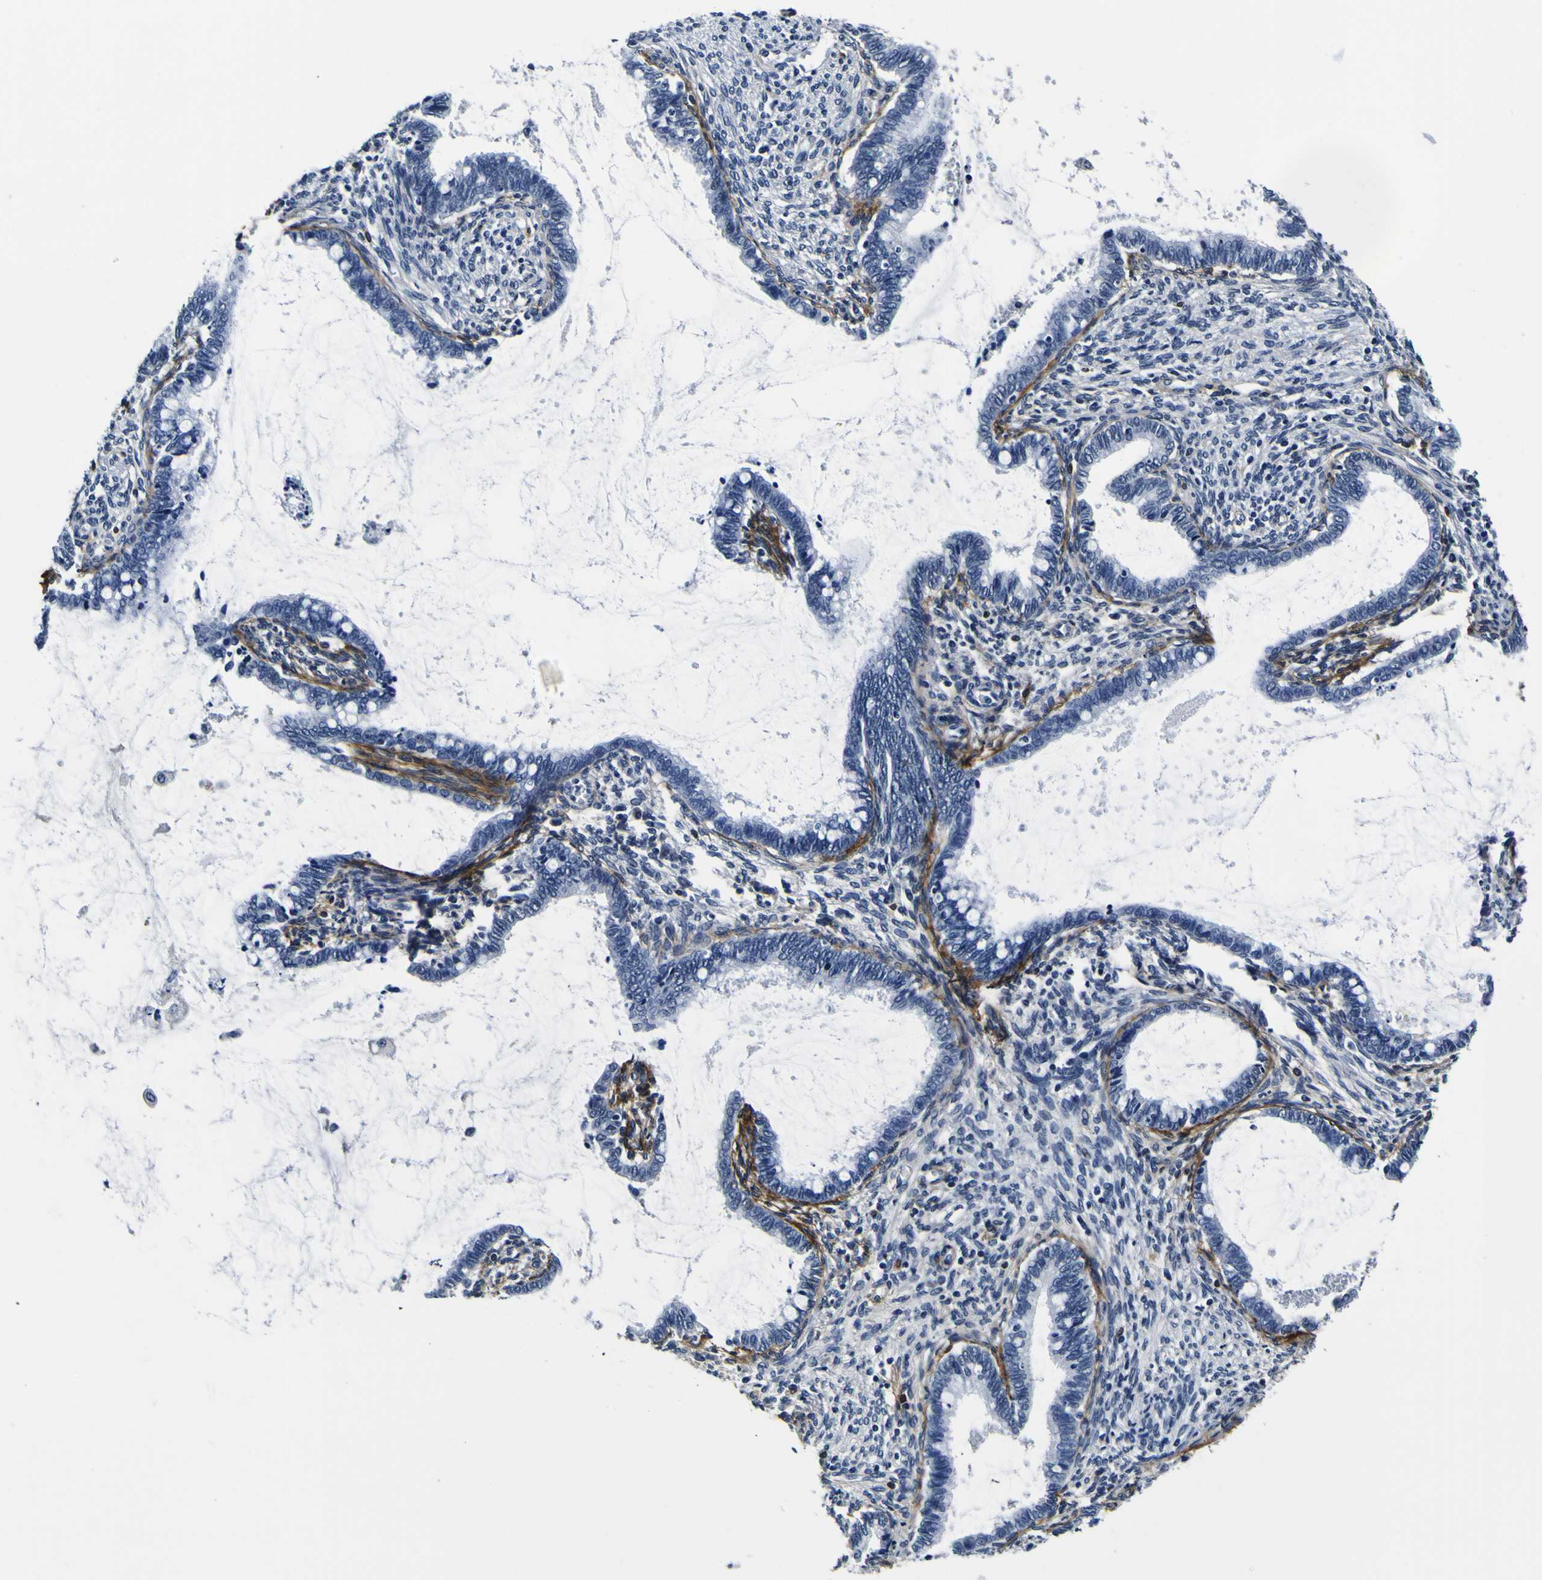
{"staining": {"intensity": "negative", "quantity": "none", "location": "none"}, "tissue": "cervical cancer", "cell_type": "Tumor cells", "image_type": "cancer", "snomed": [{"axis": "morphology", "description": "Adenocarcinoma, NOS"}, {"axis": "topography", "description": "Cervix"}], "caption": "The IHC image has no significant positivity in tumor cells of adenocarcinoma (cervical) tissue.", "gene": "POSTN", "patient": {"sex": "female", "age": 44}}